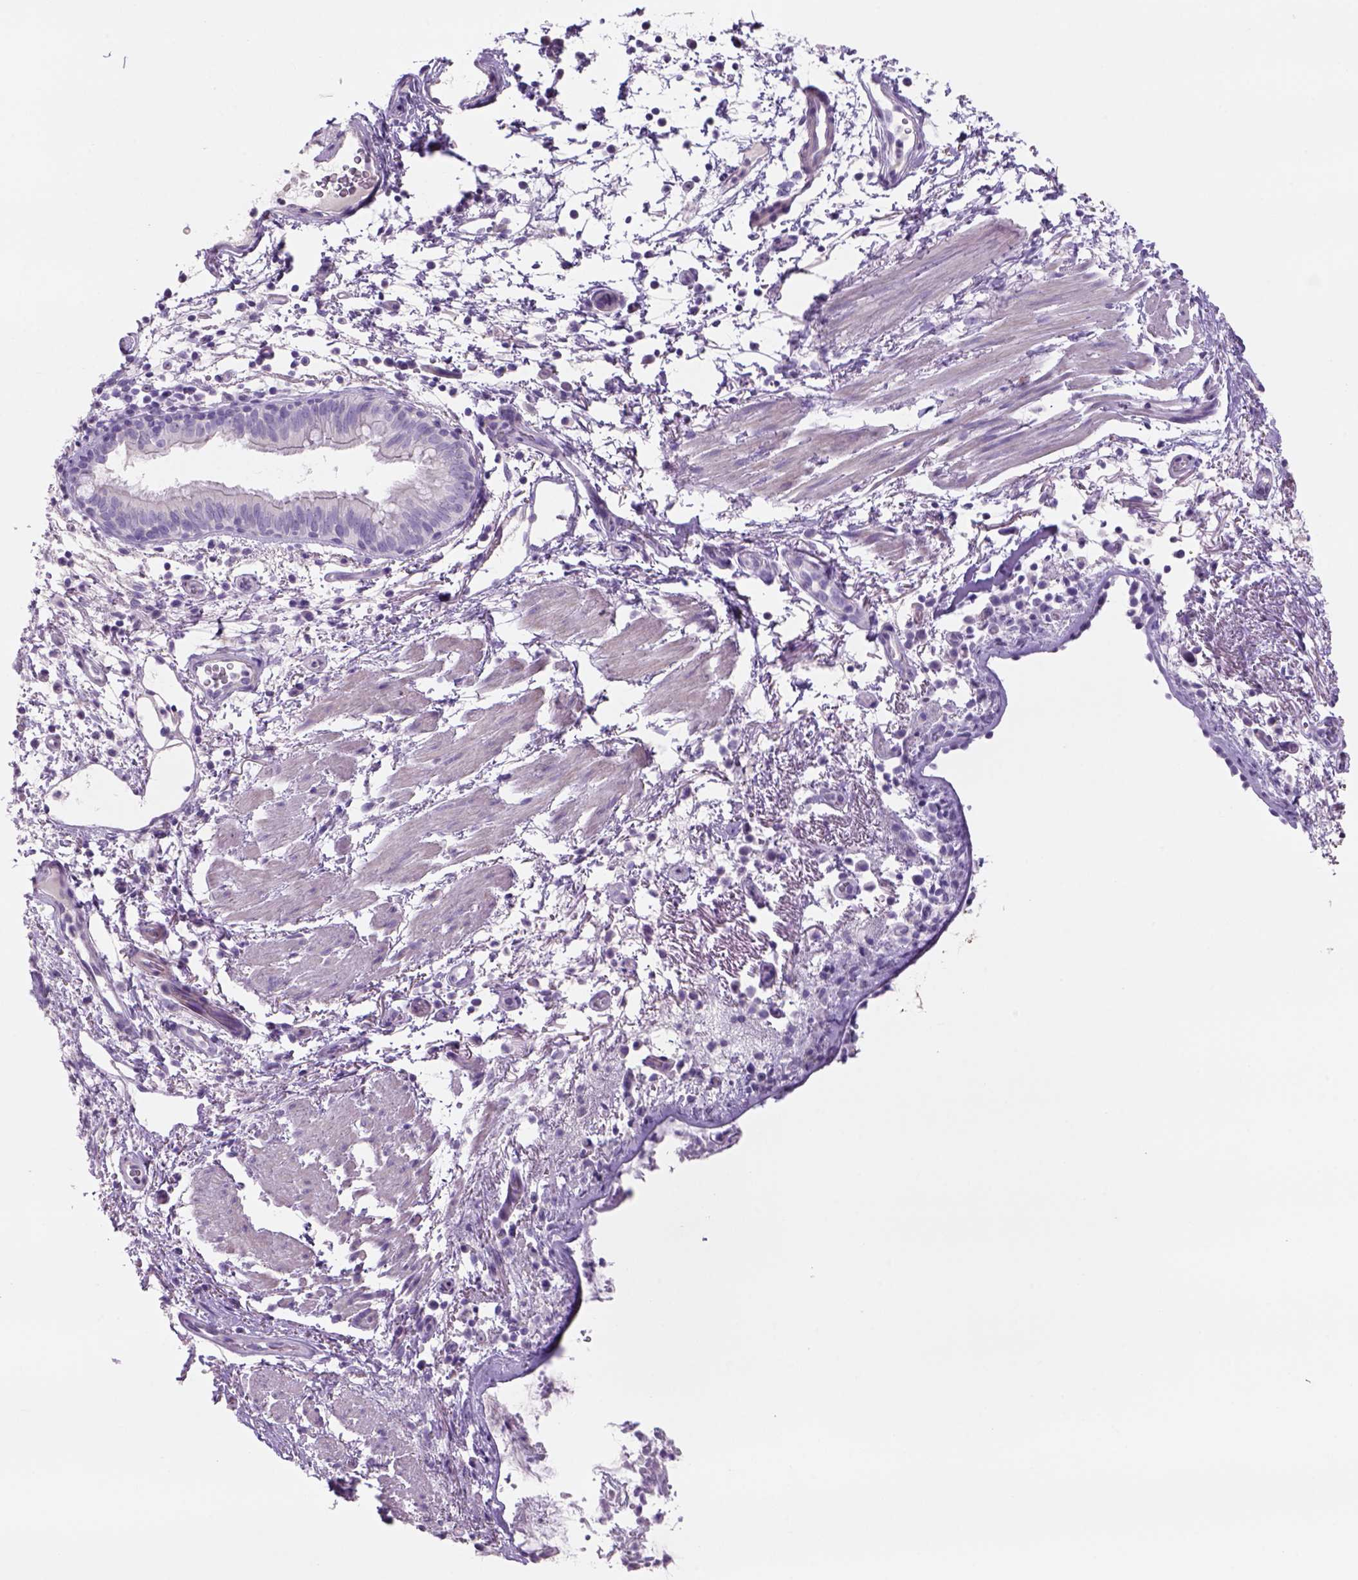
{"staining": {"intensity": "negative", "quantity": "none", "location": "none"}, "tissue": "bronchus", "cell_type": "Respiratory epithelial cells", "image_type": "normal", "snomed": [{"axis": "morphology", "description": "Normal tissue, NOS"}, {"axis": "topography", "description": "Bronchus"}], "caption": "DAB (3,3'-diaminobenzidine) immunohistochemical staining of normal bronchus shows no significant staining in respiratory epithelial cells. (Stains: DAB IHC with hematoxylin counter stain, Microscopy: brightfield microscopy at high magnification).", "gene": "TENM4", "patient": {"sex": "female", "age": 64}}